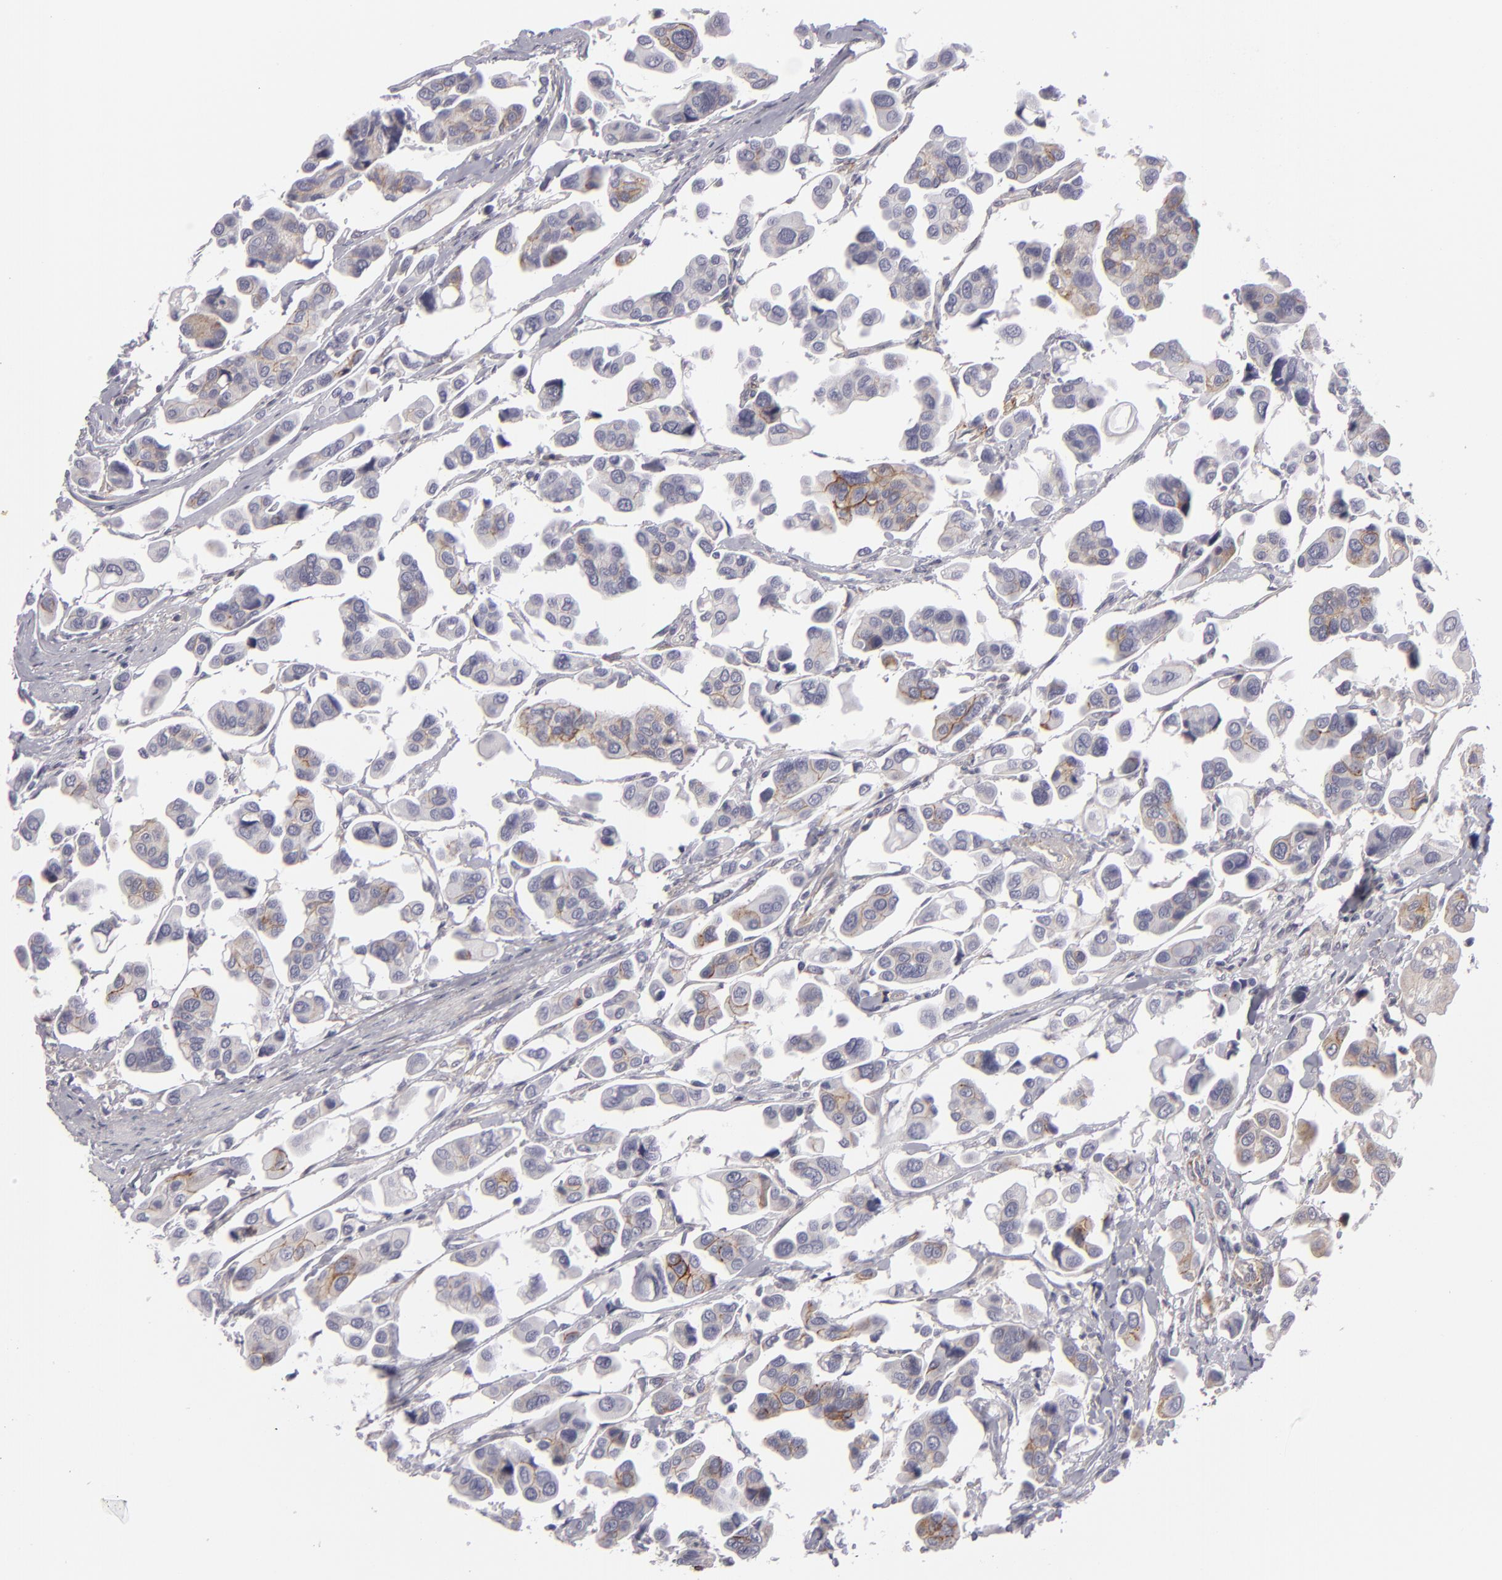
{"staining": {"intensity": "negative", "quantity": "none", "location": "none"}, "tissue": "urothelial cancer", "cell_type": "Tumor cells", "image_type": "cancer", "snomed": [{"axis": "morphology", "description": "Adenocarcinoma, NOS"}, {"axis": "topography", "description": "Urinary bladder"}], "caption": "DAB immunohistochemical staining of urothelial cancer displays no significant staining in tumor cells.", "gene": "ALCAM", "patient": {"sex": "male", "age": 61}}